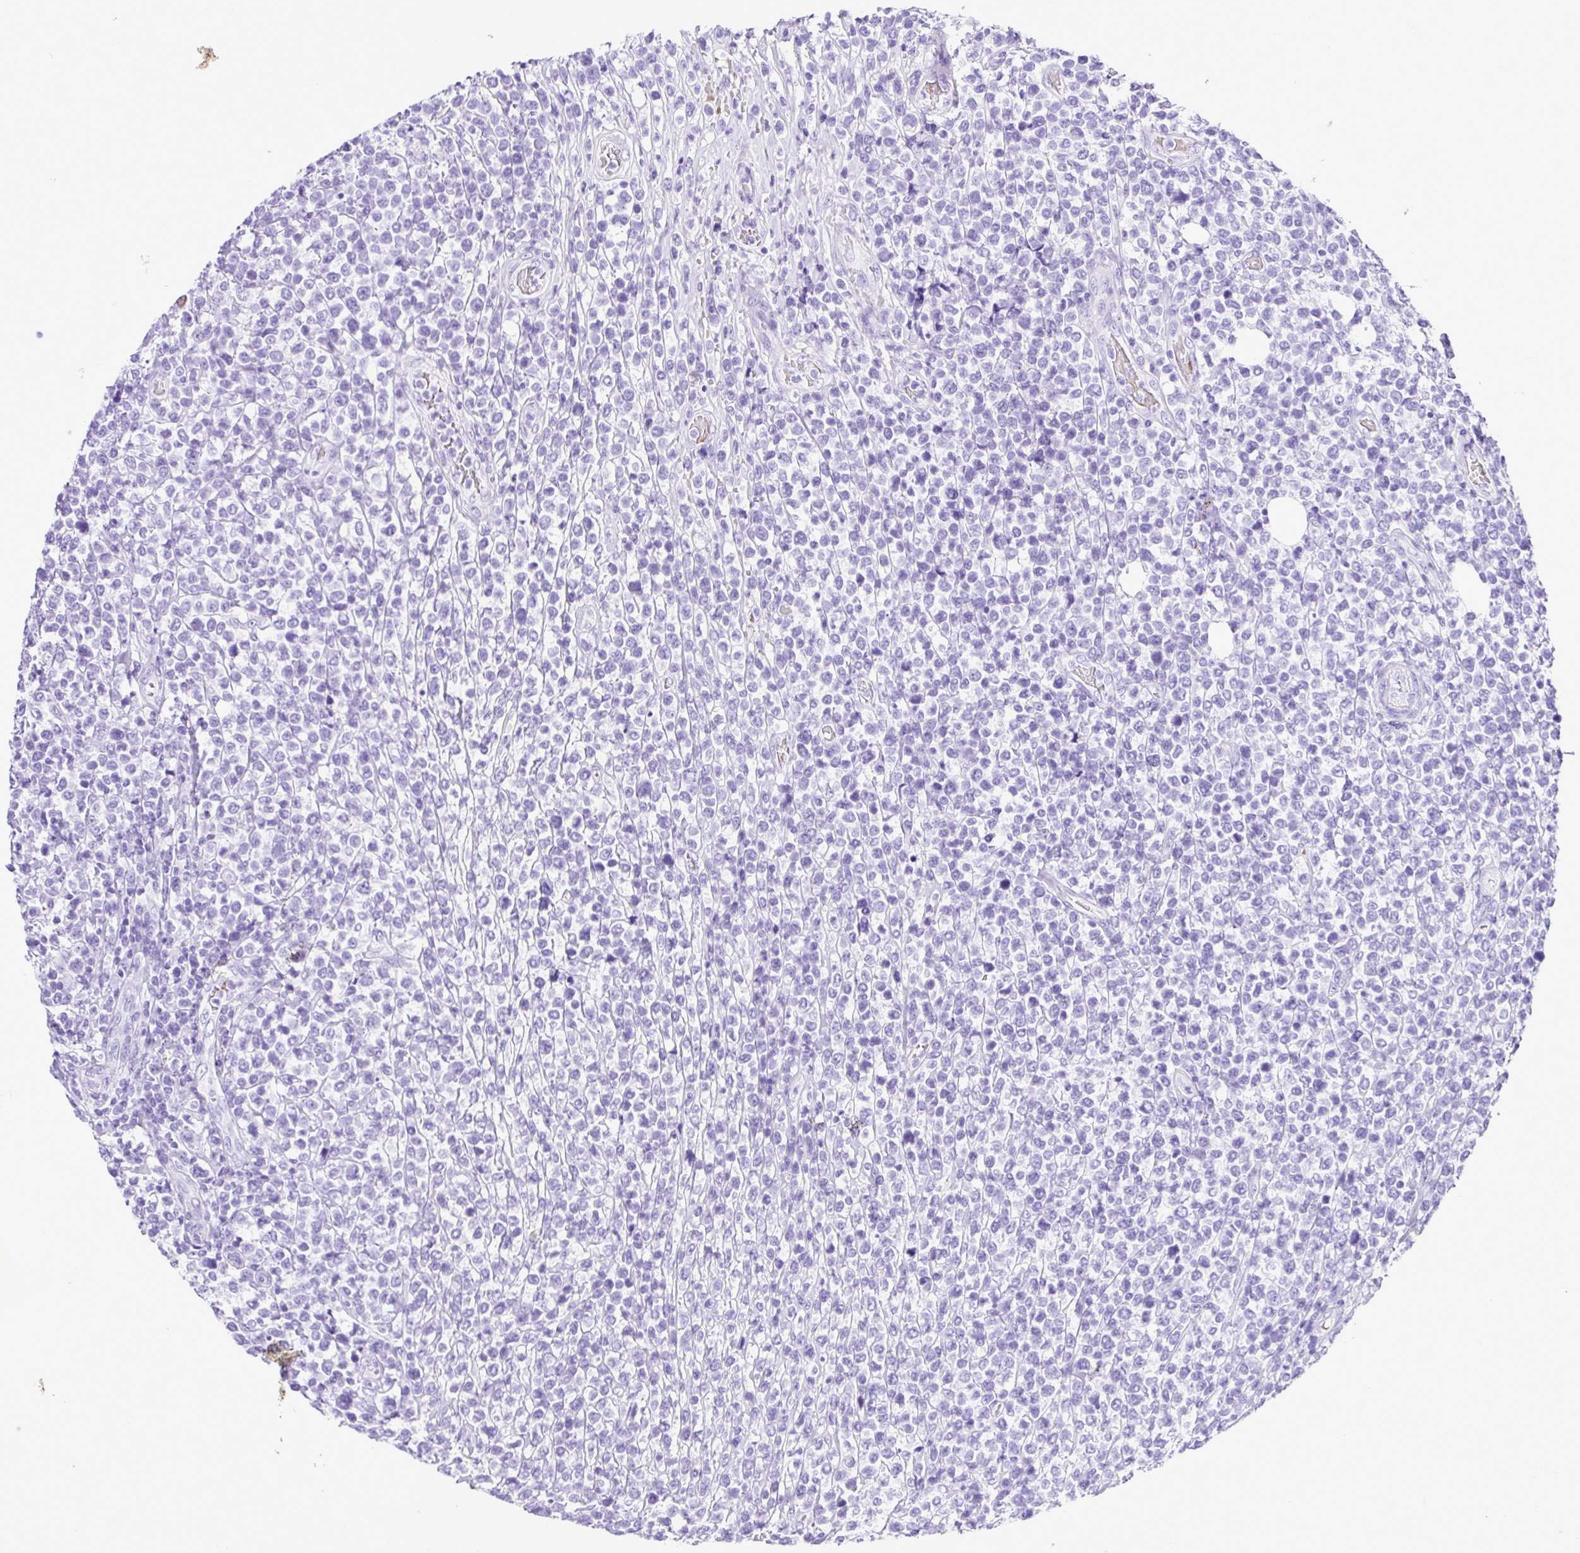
{"staining": {"intensity": "negative", "quantity": "none", "location": "none"}, "tissue": "lymphoma", "cell_type": "Tumor cells", "image_type": "cancer", "snomed": [{"axis": "morphology", "description": "Malignant lymphoma, non-Hodgkin's type, High grade"}, {"axis": "topography", "description": "Soft tissue"}], "caption": "Immunohistochemical staining of human lymphoma shows no significant staining in tumor cells.", "gene": "SYT1", "patient": {"sex": "female", "age": 56}}